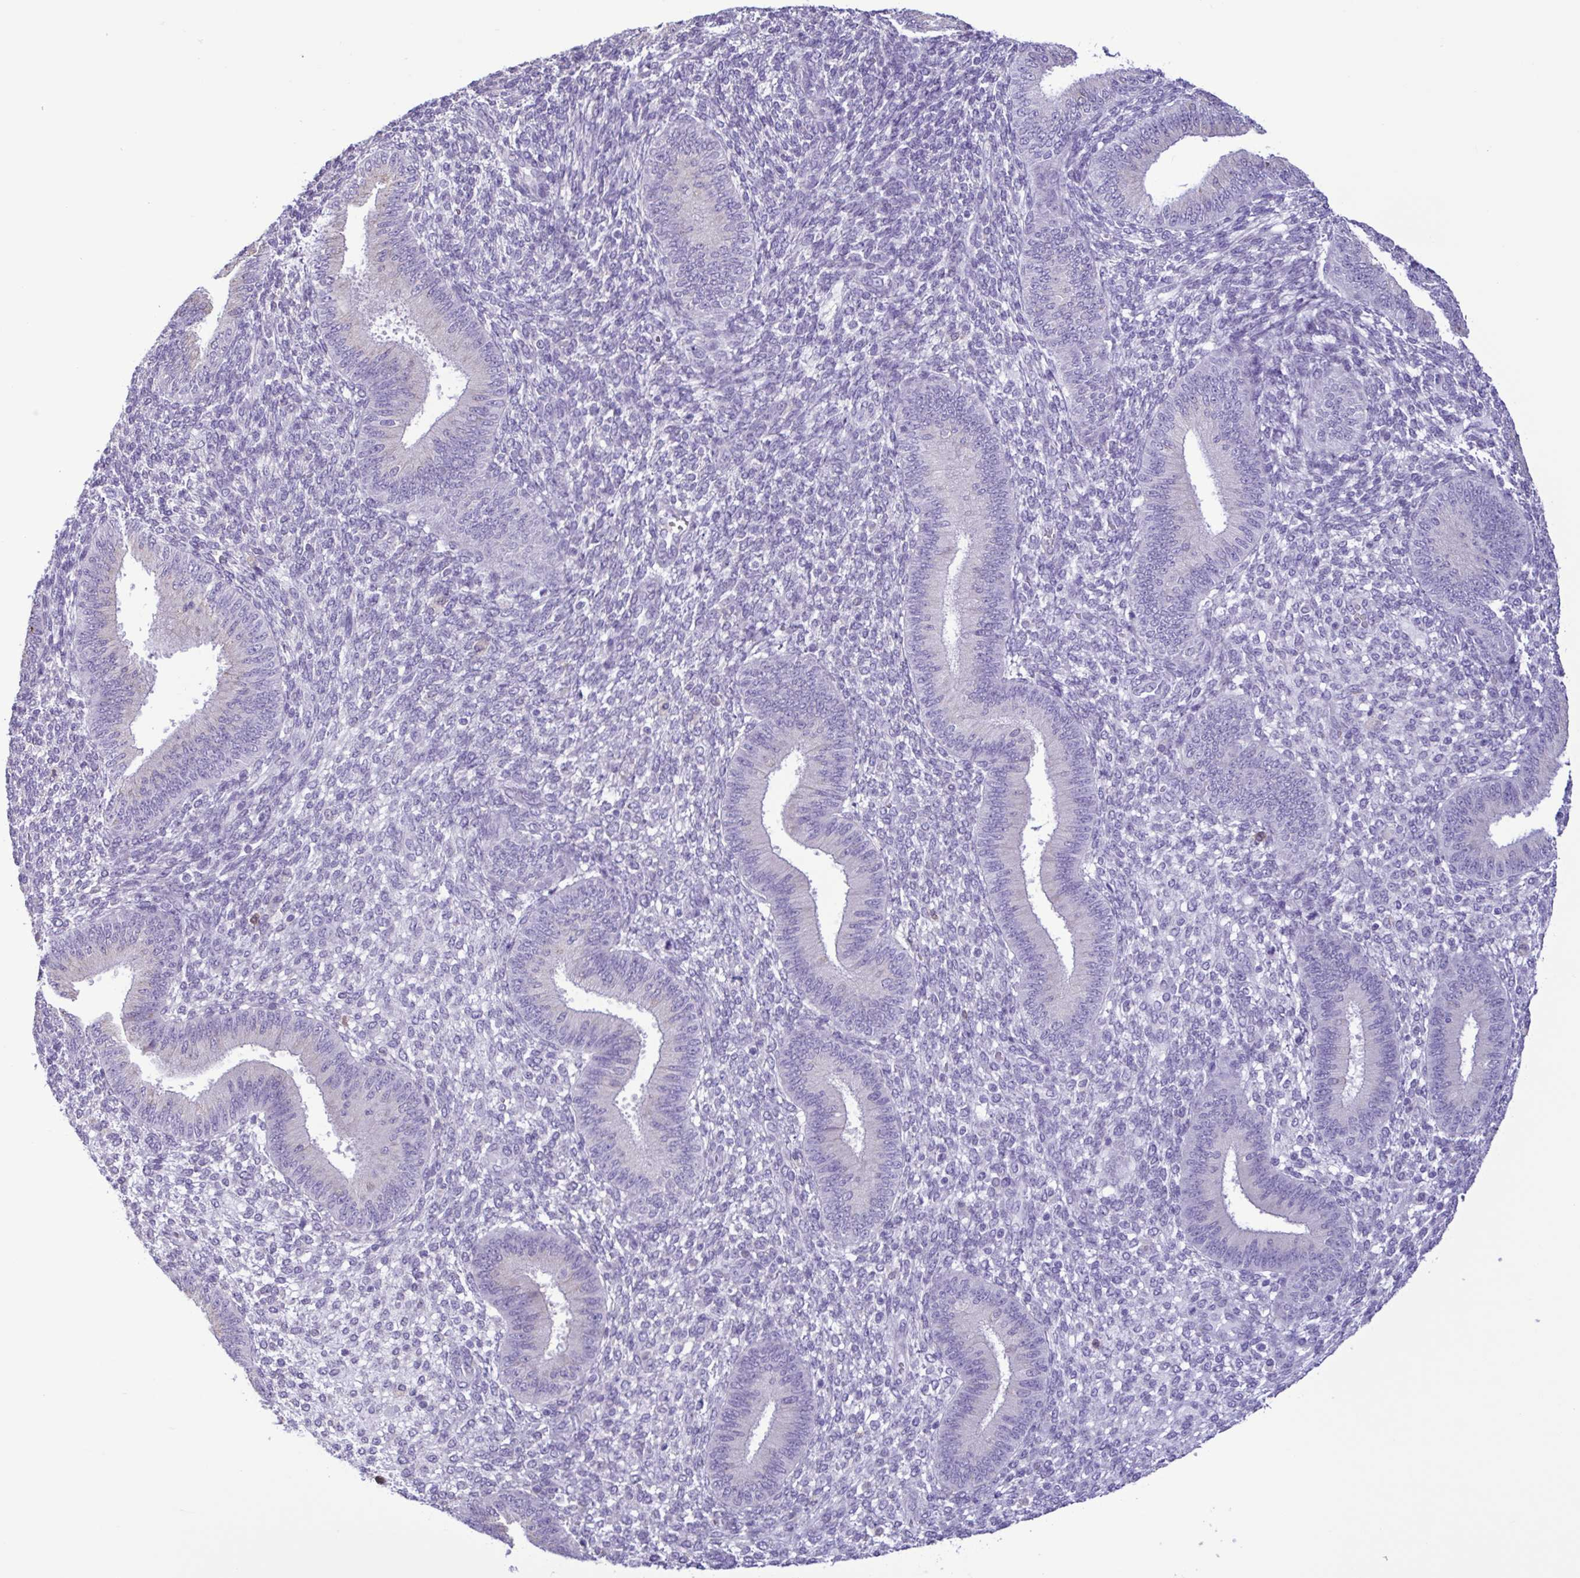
{"staining": {"intensity": "negative", "quantity": "none", "location": "none"}, "tissue": "endometrium", "cell_type": "Cells in endometrial stroma", "image_type": "normal", "snomed": [{"axis": "morphology", "description": "Normal tissue, NOS"}, {"axis": "topography", "description": "Endometrium"}], "caption": "Immunohistochemistry (IHC) of unremarkable endometrium reveals no expression in cells in endometrial stroma.", "gene": "CBY2", "patient": {"sex": "female", "age": 39}}